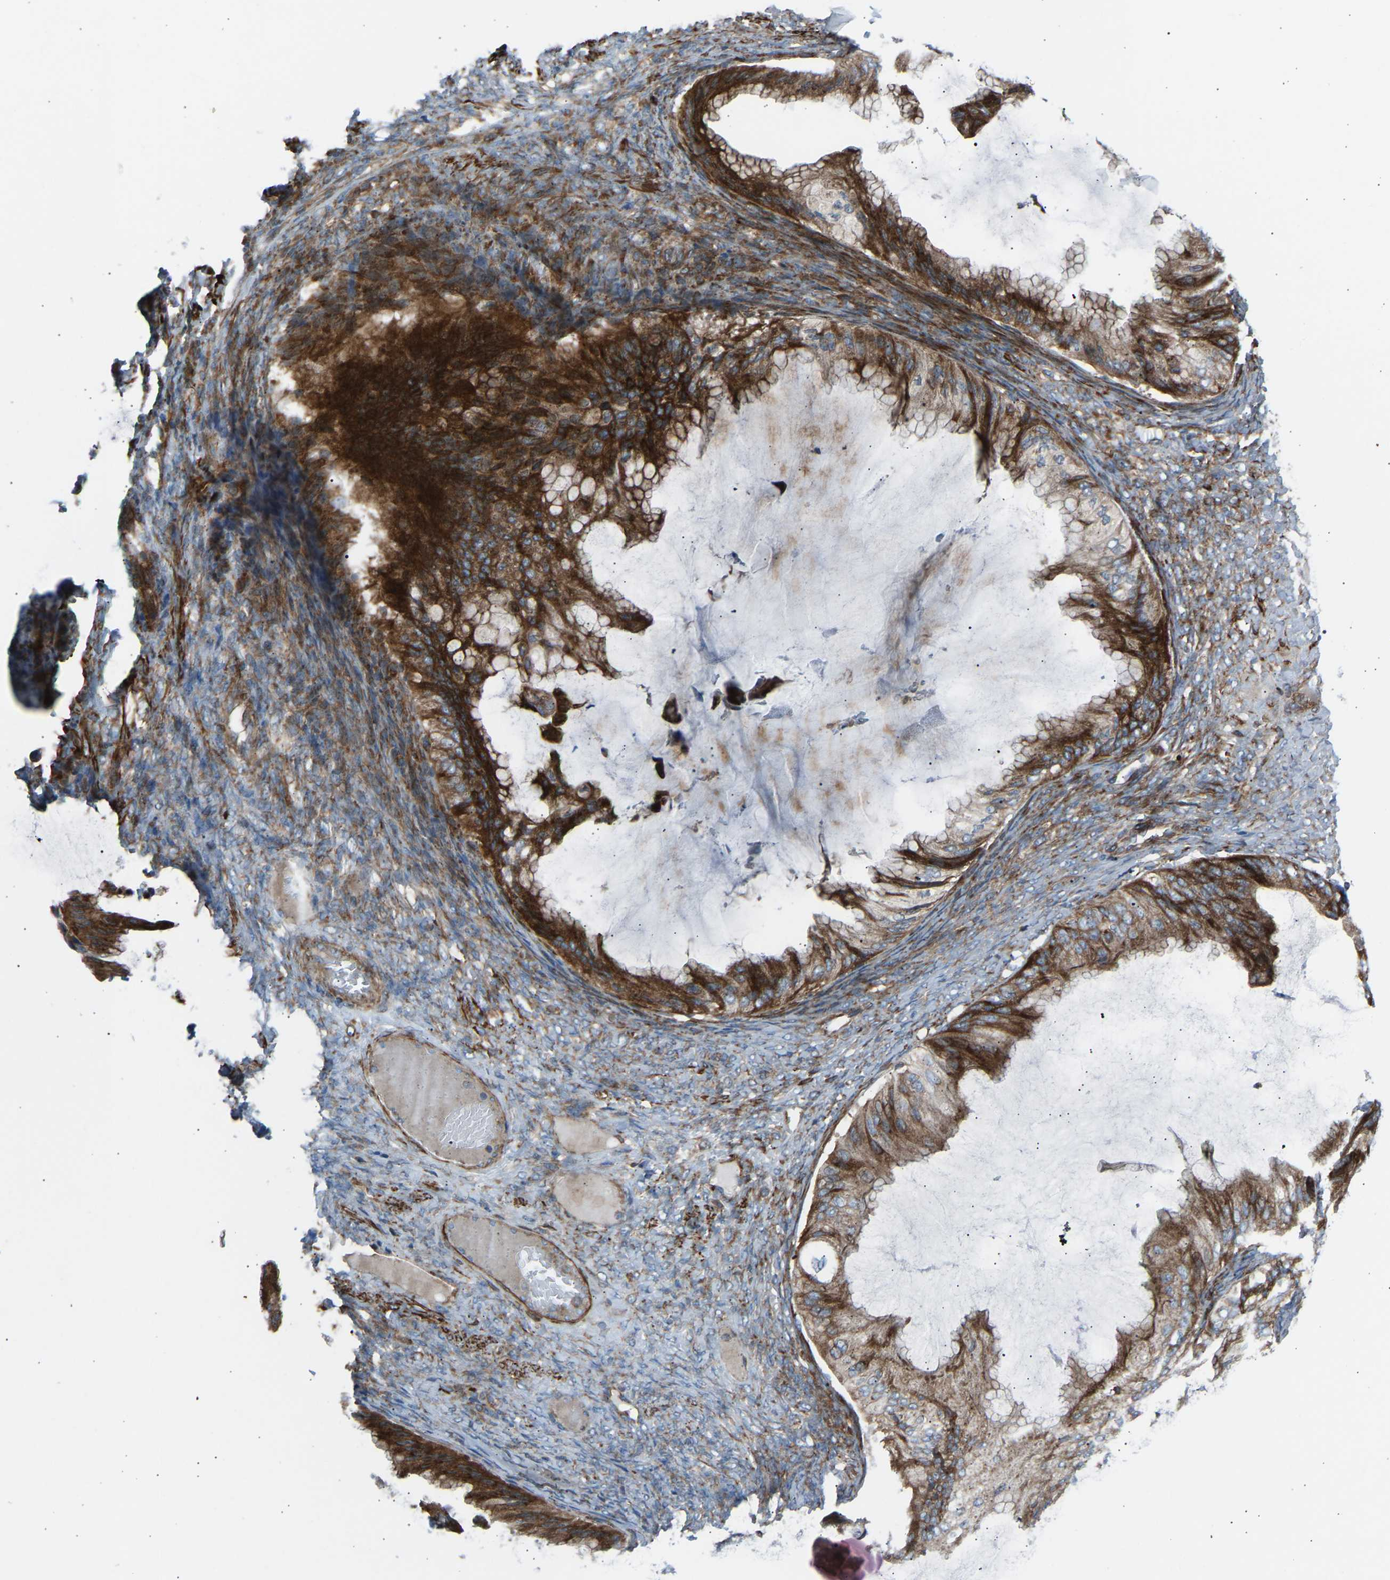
{"staining": {"intensity": "strong", "quantity": ">75%", "location": "cytoplasmic/membranous"}, "tissue": "ovarian cancer", "cell_type": "Tumor cells", "image_type": "cancer", "snomed": [{"axis": "morphology", "description": "Cystadenocarcinoma, mucinous, NOS"}, {"axis": "topography", "description": "Ovary"}], "caption": "The immunohistochemical stain labels strong cytoplasmic/membranous expression in tumor cells of ovarian cancer tissue.", "gene": "VPS41", "patient": {"sex": "female", "age": 61}}